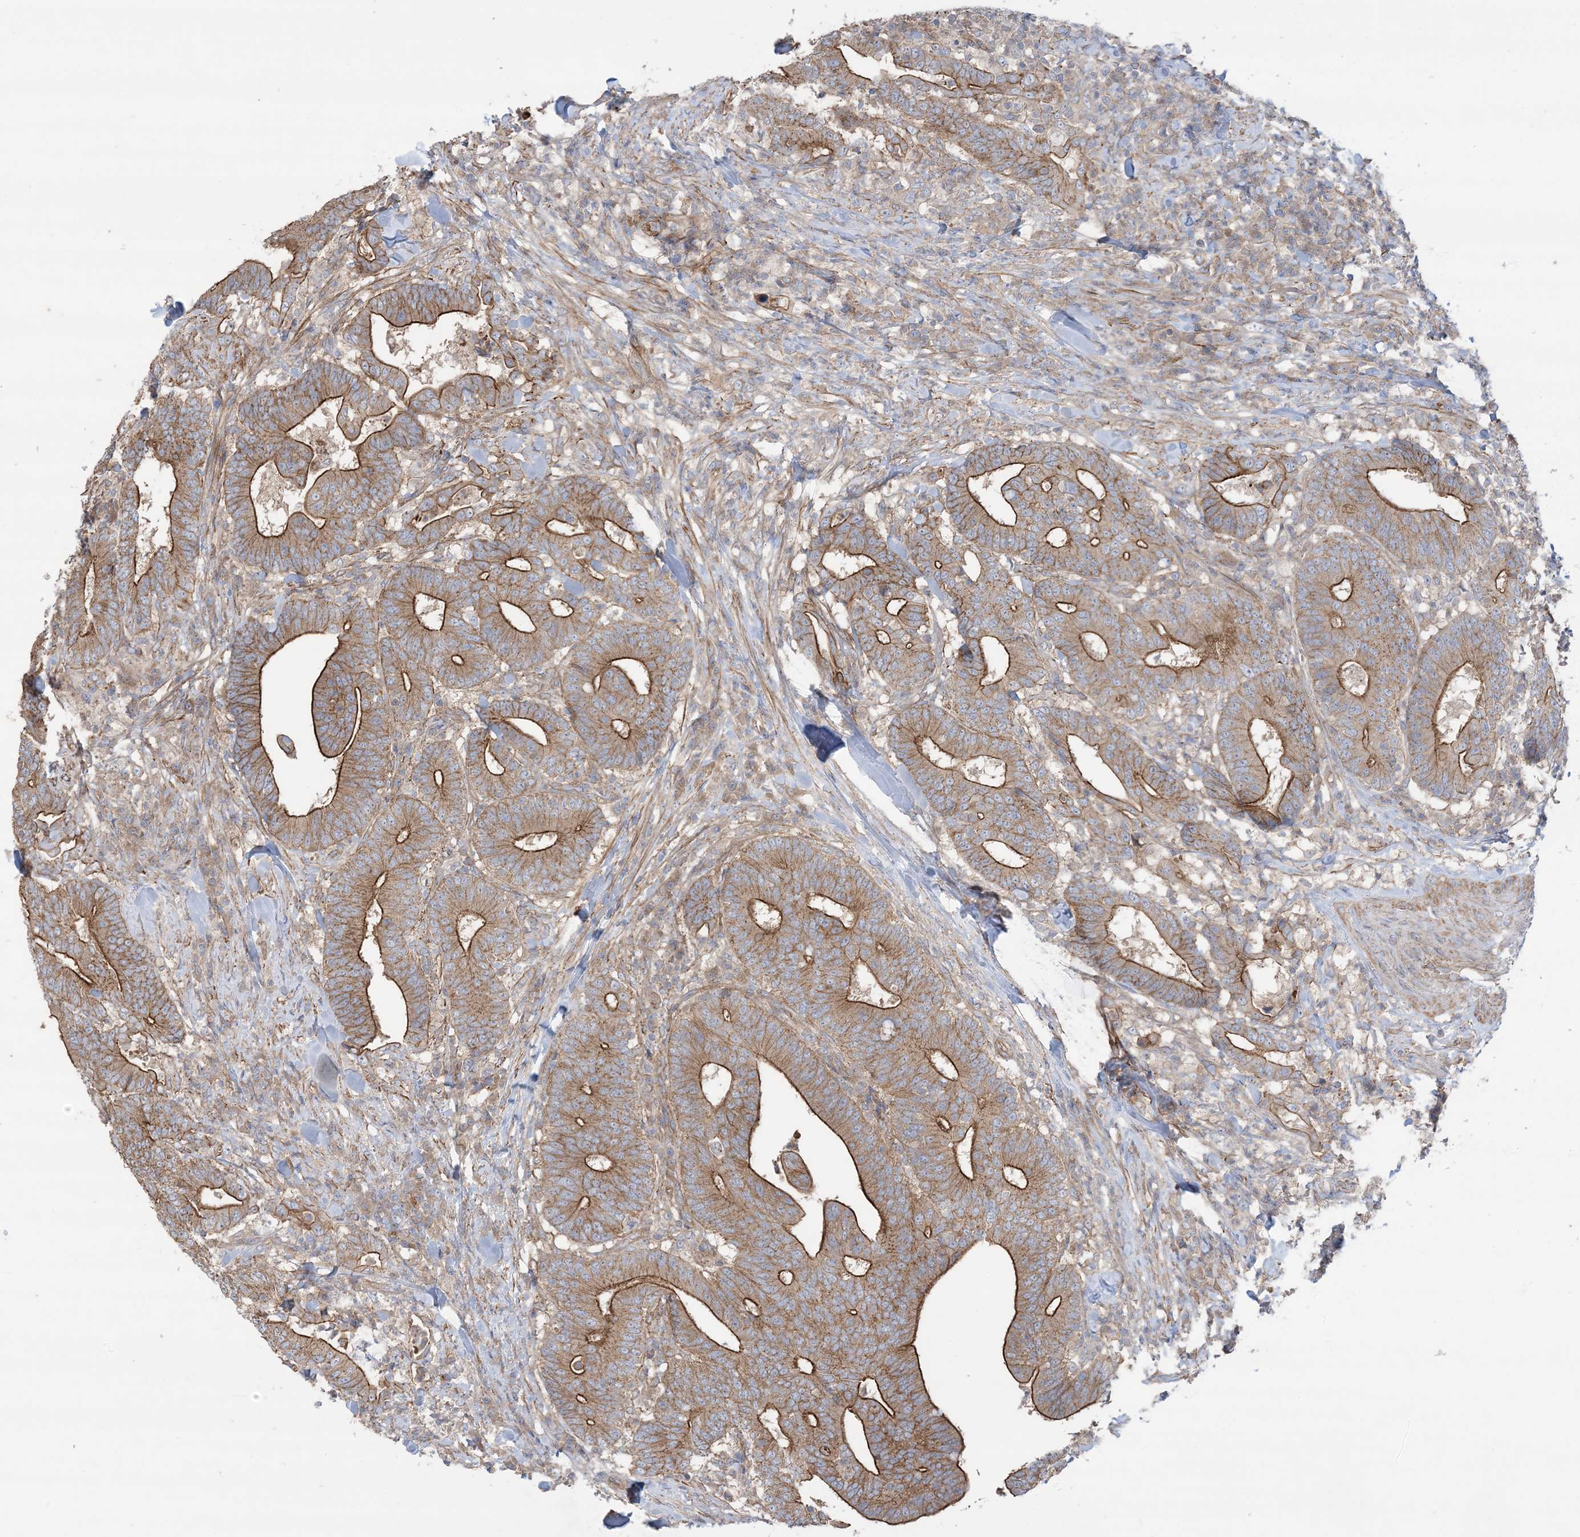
{"staining": {"intensity": "strong", "quantity": ">75%", "location": "cytoplasmic/membranous"}, "tissue": "colorectal cancer", "cell_type": "Tumor cells", "image_type": "cancer", "snomed": [{"axis": "morphology", "description": "Adenocarcinoma, NOS"}, {"axis": "topography", "description": "Colon"}], "caption": "Tumor cells show high levels of strong cytoplasmic/membranous expression in about >75% of cells in human colorectal cancer (adenocarcinoma). (brown staining indicates protein expression, while blue staining denotes nuclei).", "gene": "CCNY", "patient": {"sex": "female", "age": 66}}